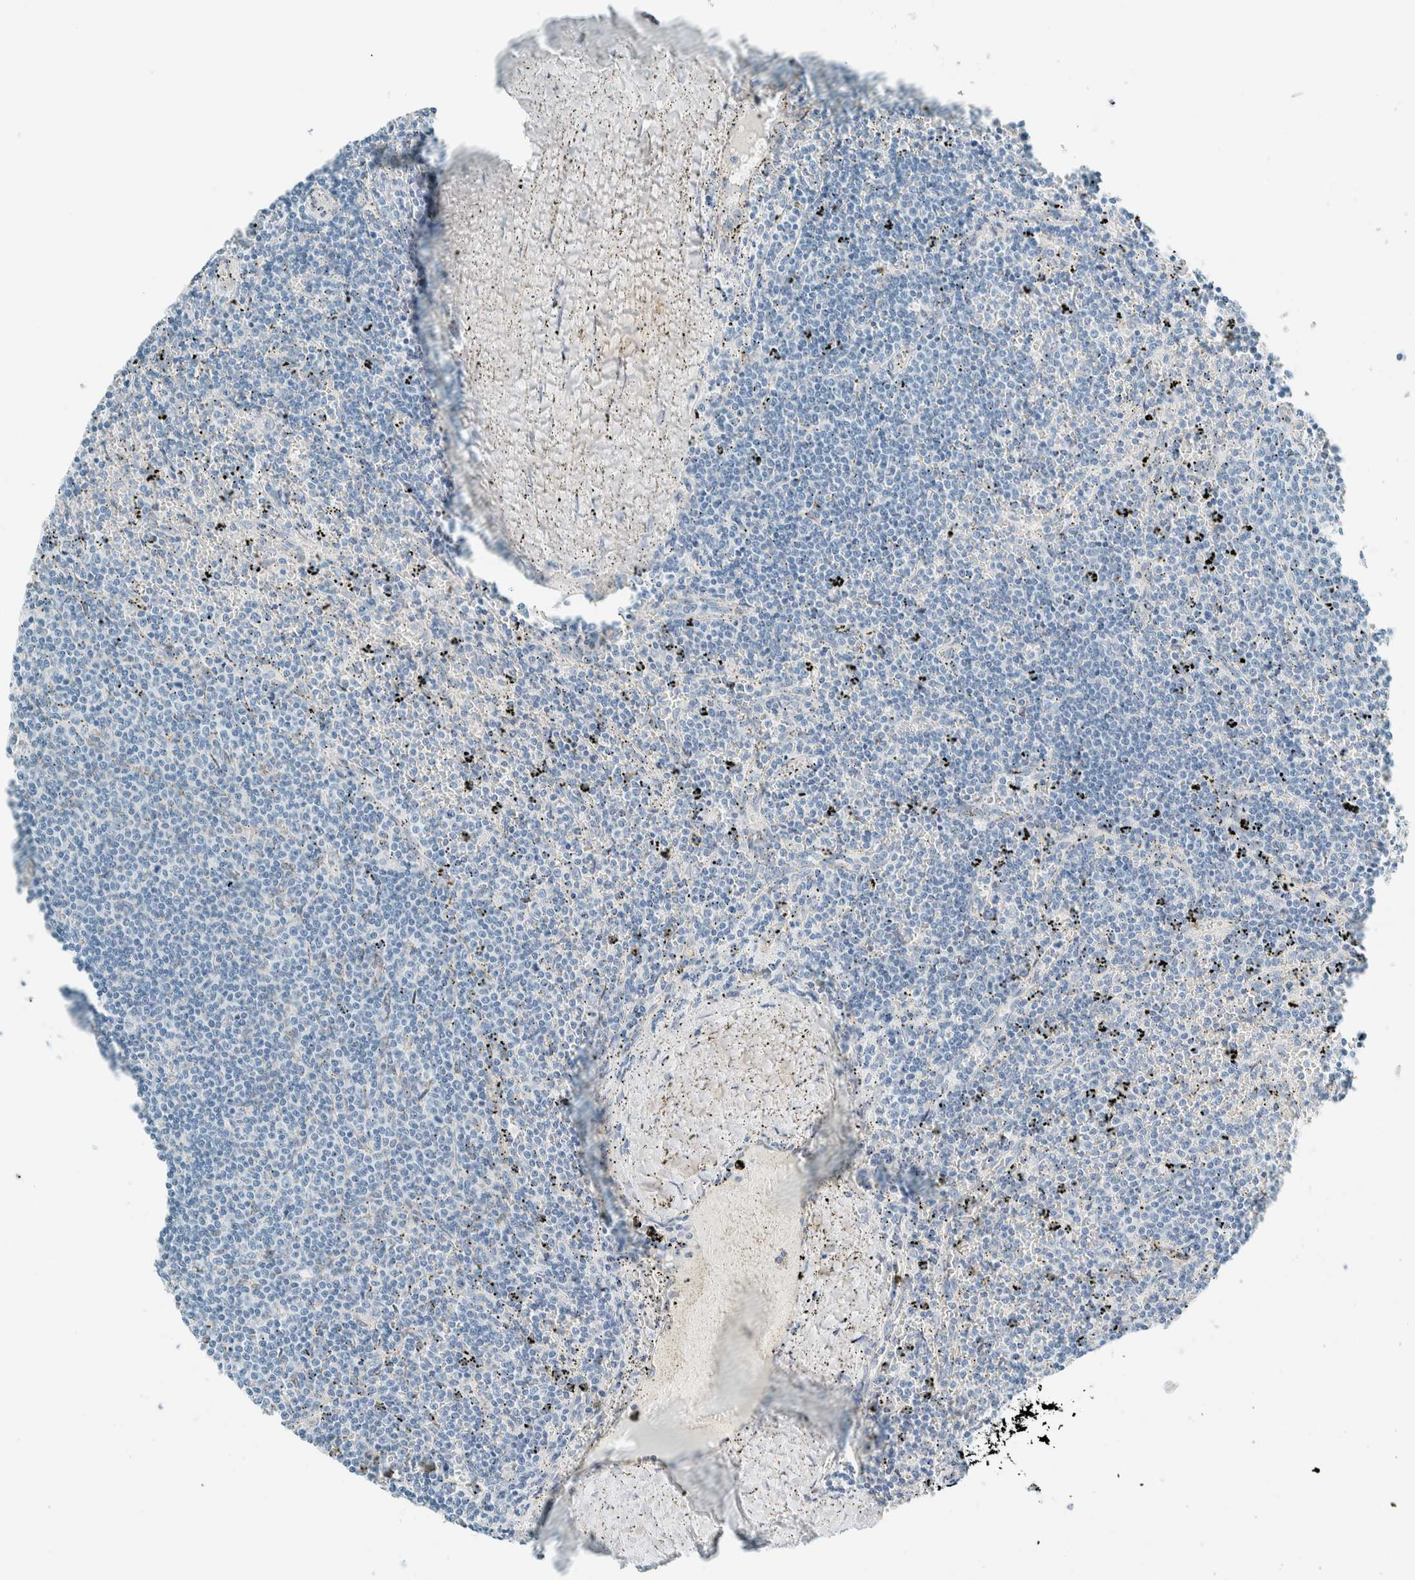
{"staining": {"intensity": "negative", "quantity": "none", "location": "none"}, "tissue": "lymphoma", "cell_type": "Tumor cells", "image_type": "cancer", "snomed": [{"axis": "morphology", "description": "Malignant lymphoma, non-Hodgkin's type, Low grade"}, {"axis": "topography", "description": "Spleen"}], "caption": "Immunohistochemistry (IHC) of human malignant lymphoma, non-Hodgkin's type (low-grade) displays no staining in tumor cells.", "gene": "ALDH7A1", "patient": {"sex": "female", "age": 50}}